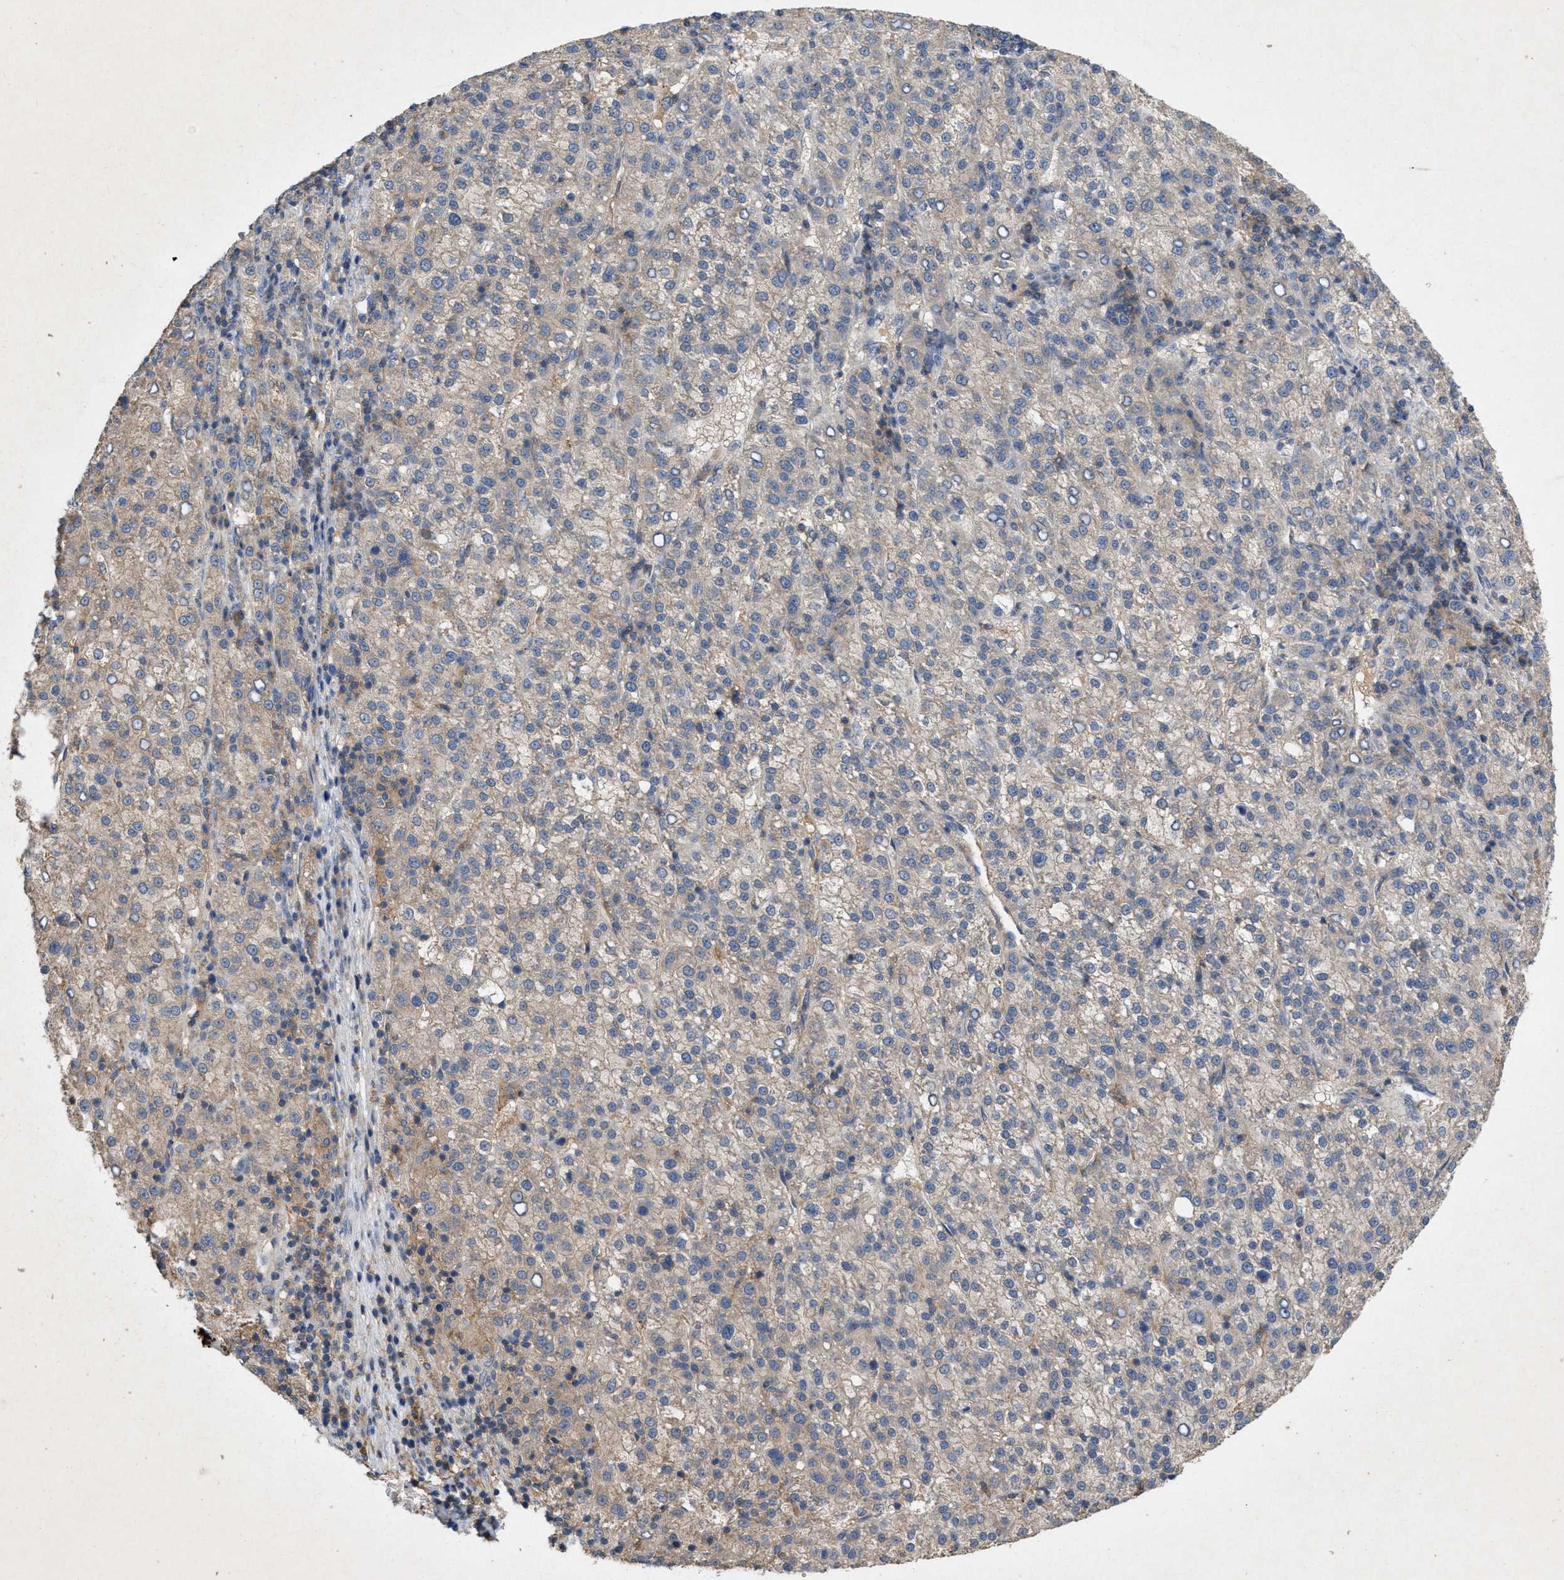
{"staining": {"intensity": "weak", "quantity": "<25%", "location": "cytoplasmic/membranous"}, "tissue": "liver cancer", "cell_type": "Tumor cells", "image_type": "cancer", "snomed": [{"axis": "morphology", "description": "Carcinoma, Hepatocellular, NOS"}, {"axis": "topography", "description": "Liver"}], "caption": "Tumor cells show no significant protein staining in liver hepatocellular carcinoma.", "gene": "LPAR2", "patient": {"sex": "female", "age": 58}}